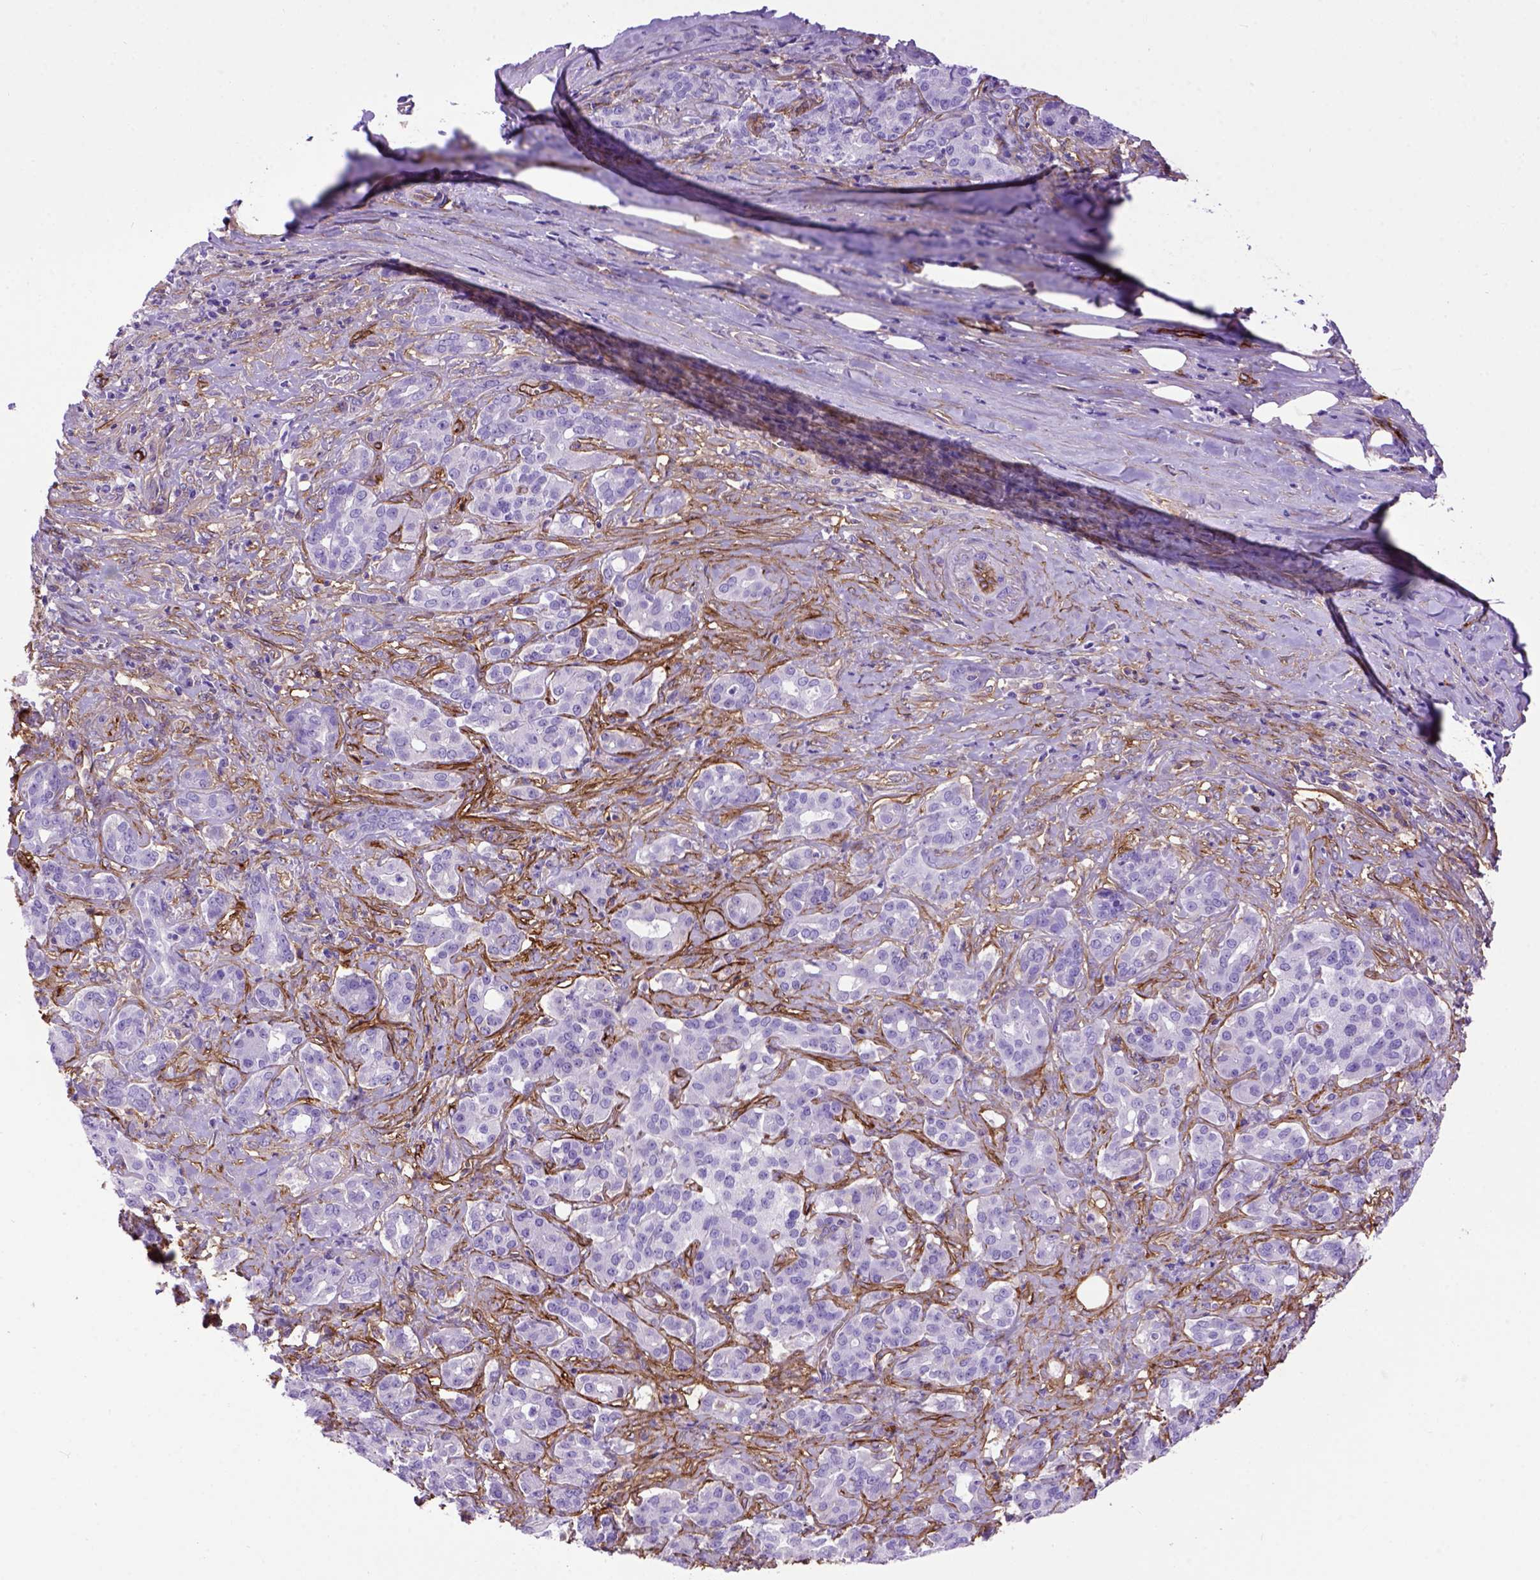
{"staining": {"intensity": "negative", "quantity": "none", "location": "none"}, "tissue": "pancreatic cancer", "cell_type": "Tumor cells", "image_type": "cancer", "snomed": [{"axis": "morphology", "description": "Normal tissue, NOS"}, {"axis": "morphology", "description": "Inflammation, NOS"}, {"axis": "morphology", "description": "Adenocarcinoma, NOS"}, {"axis": "topography", "description": "Pancreas"}], "caption": "An immunohistochemistry micrograph of pancreatic adenocarcinoma is shown. There is no staining in tumor cells of pancreatic adenocarcinoma.", "gene": "ENG", "patient": {"sex": "male", "age": 57}}